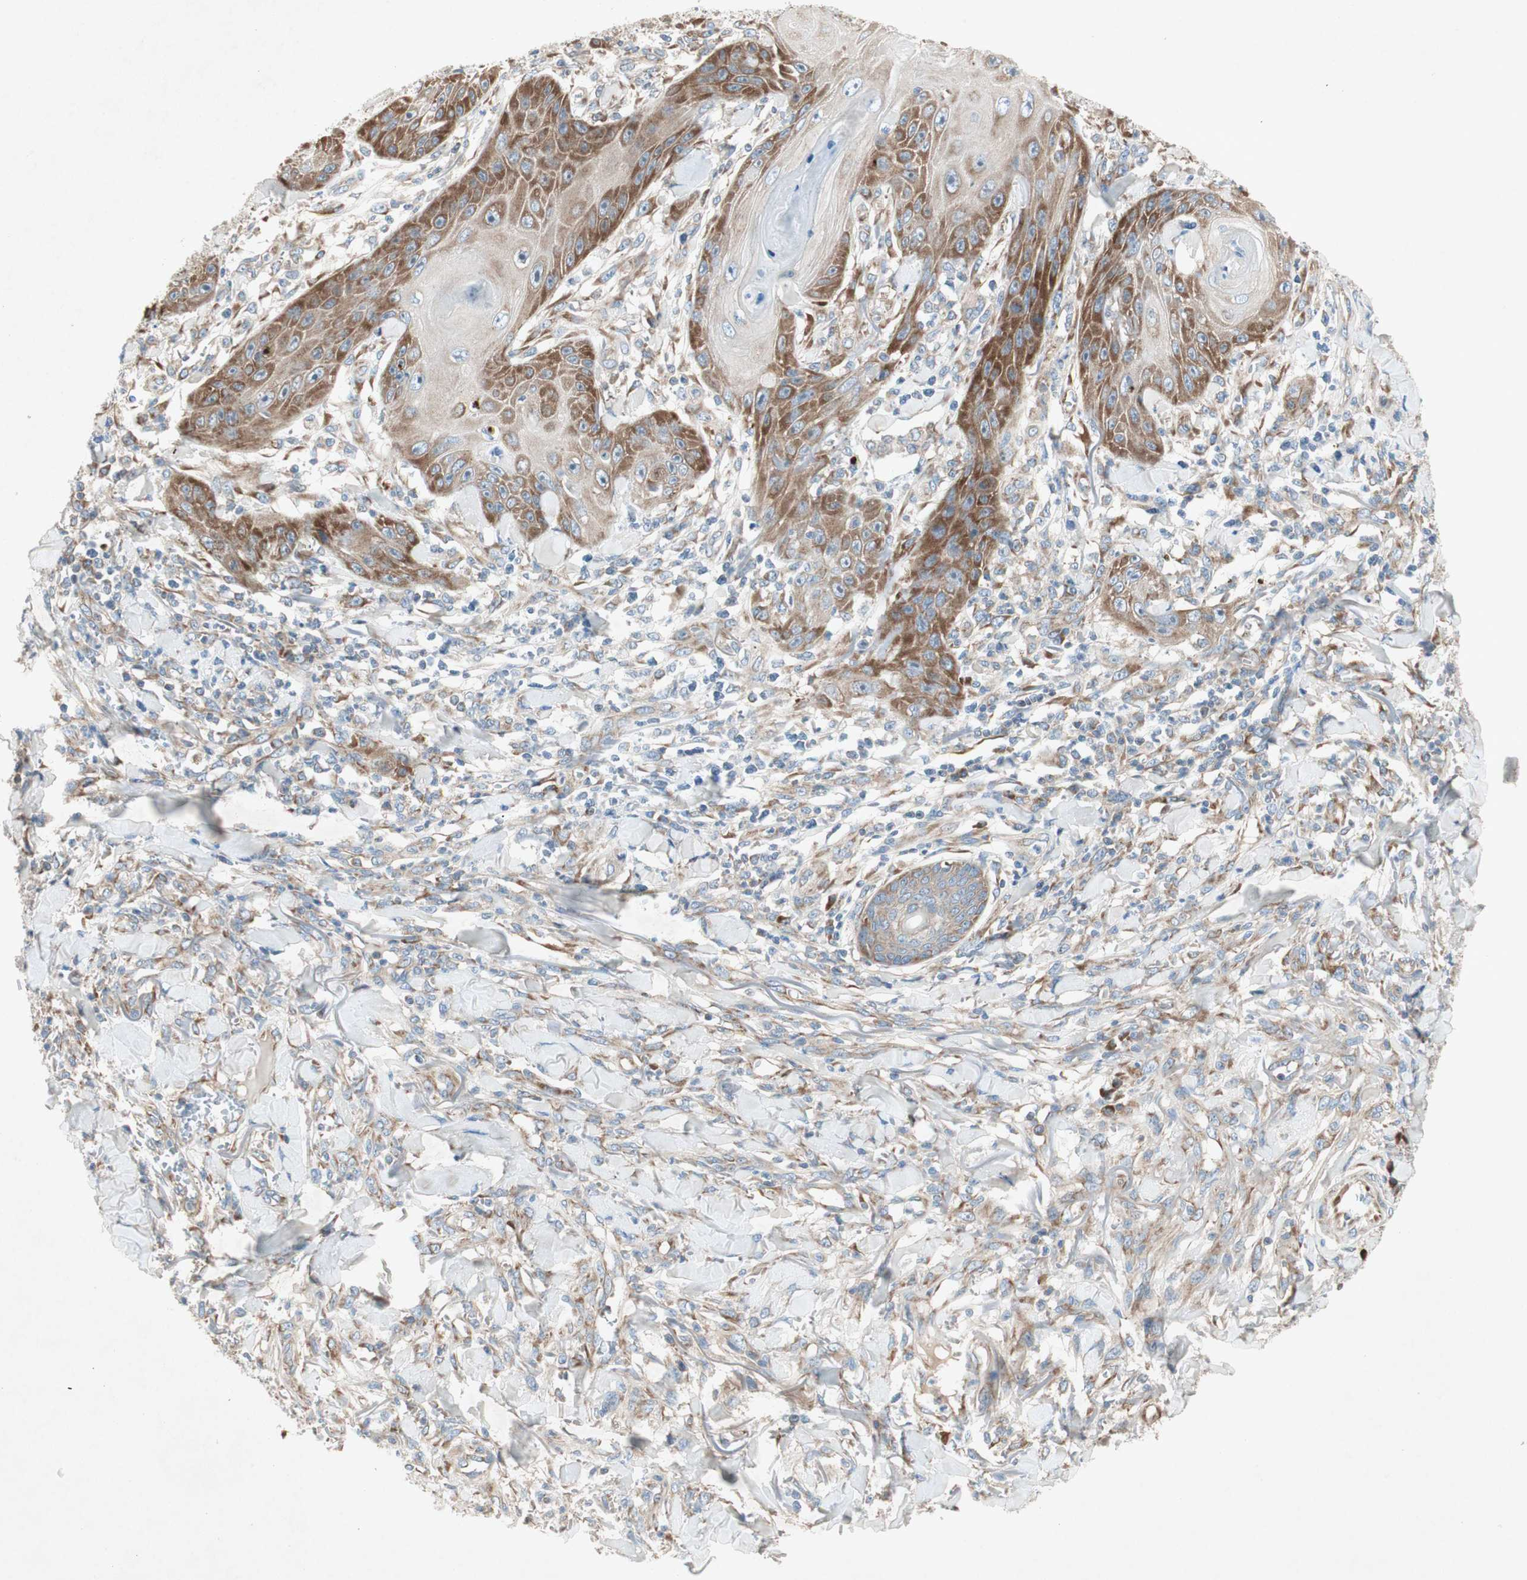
{"staining": {"intensity": "moderate", "quantity": ">75%", "location": "cytoplasmic/membranous"}, "tissue": "skin cancer", "cell_type": "Tumor cells", "image_type": "cancer", "snomed": [{"axis": "morphology", "description": "Squamous cell carcinoma, NOS"}, {"axis": "topography", "description": "Skin"}], "caption": "Squamous cell carcinoma (skin) tissue demonstrates moderate cytoplasmic/membranous staining in approximately >75% of tumor cells, visualized by immunohistochemistry.", "gene": "RPL23", "patient": {"sex": "female", "age": 78}}